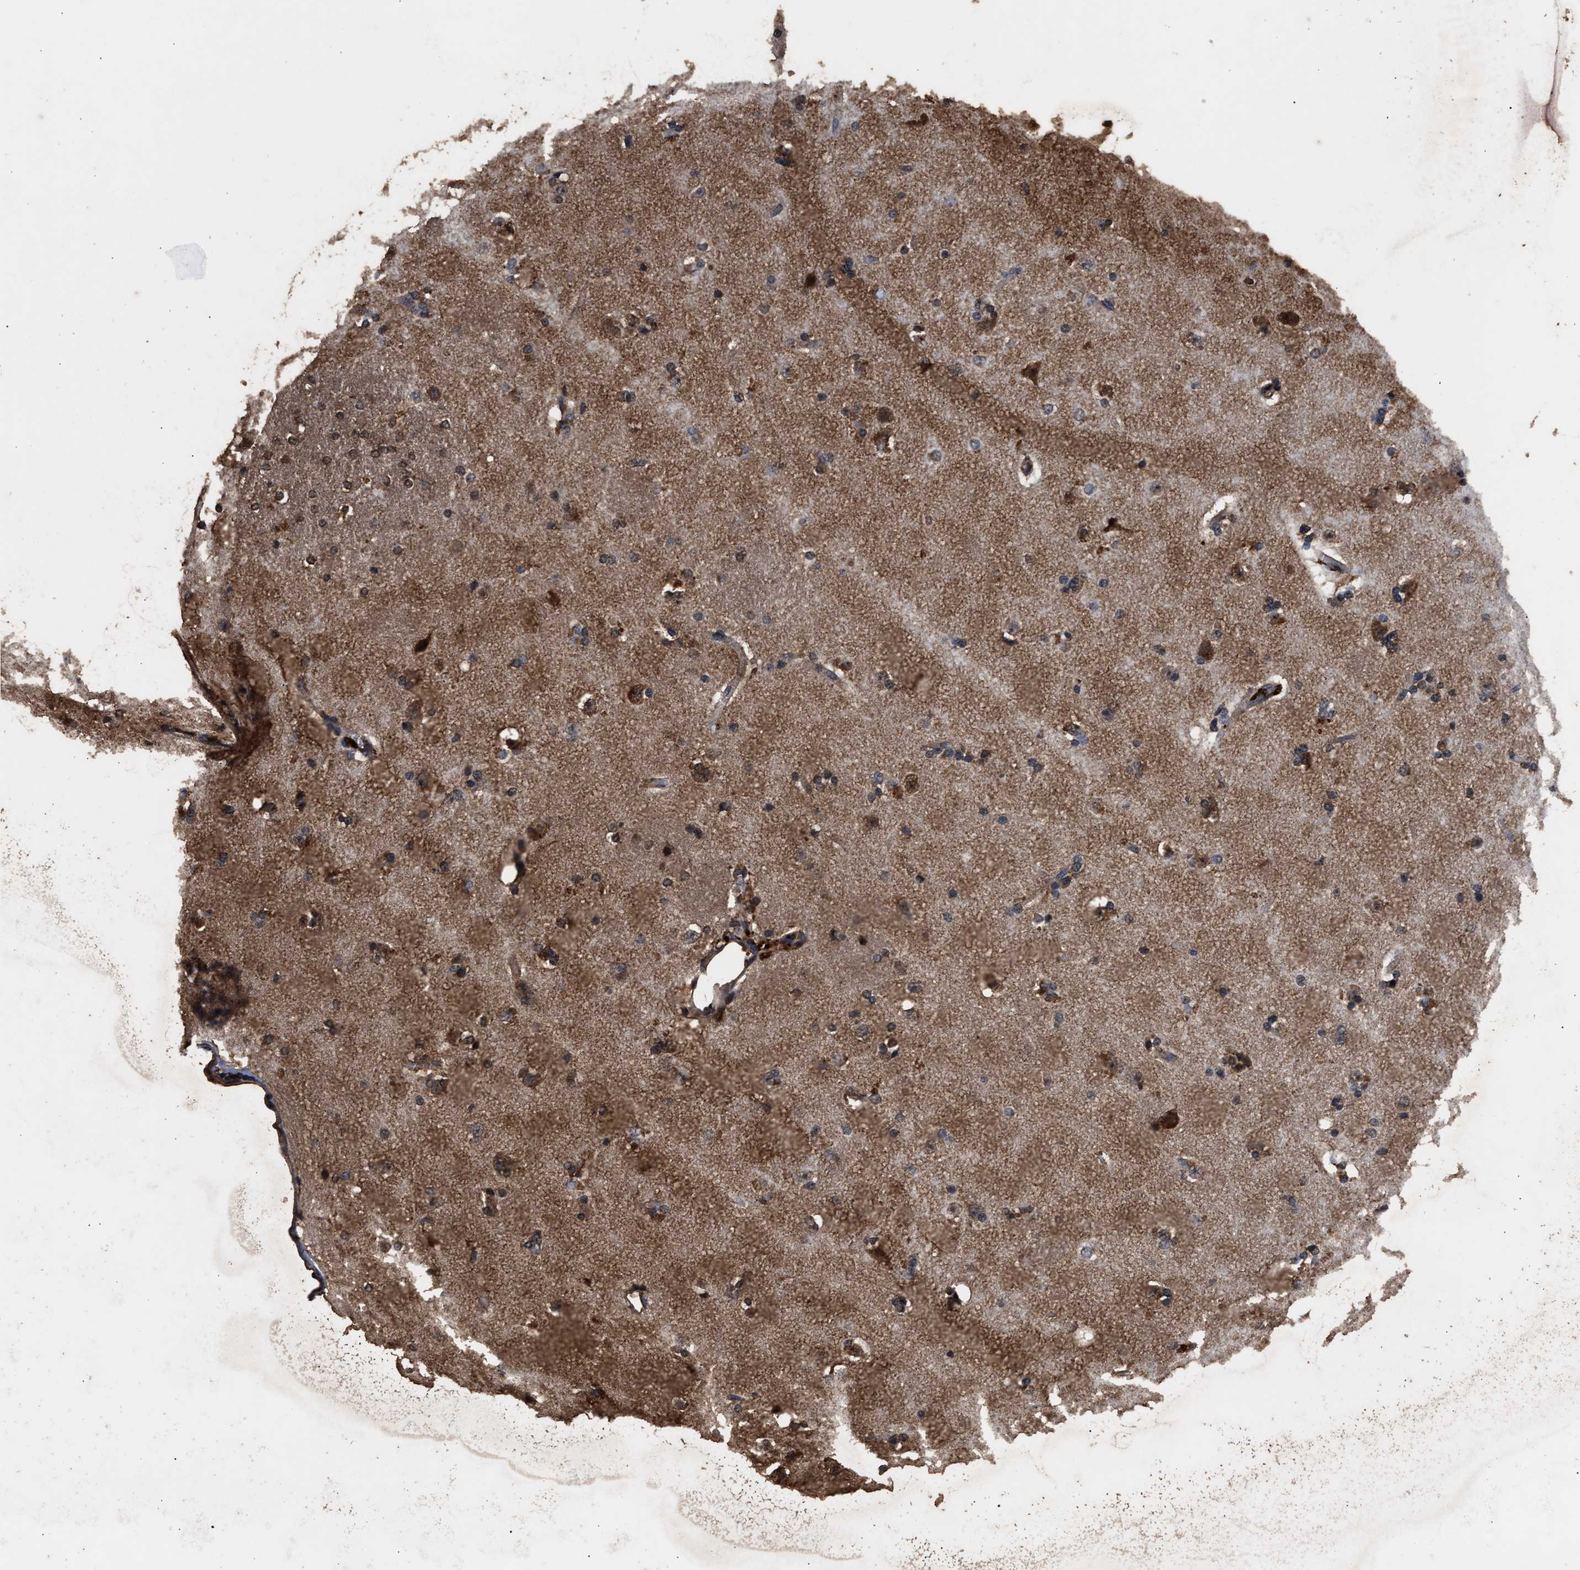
{"staining": {"intensity": "strong", "quantity": "25%-75%", "location": "cytoplasmic/membranous"}, "tissue": "caudate", "cell_type": "Glial cells", "image_type": "normal", "snomed": [{"axis": "morphology", "description": "Normal tissue, NOS"}, {"axis": "topography", "description": "Lateral ventricle wall"}], "caption": "Immunohistochemistry micrograph of unremarkable caudate: human caudate stained using immunohistochemistry shows high levels of strong protein expression localized specifically in the cytoplasmic/membranous of glial cells, appearing as a cytoplasmic/membranous brown color.", "gene": "ENSG00000286112", "patient": {"sex": "female", "age": 19}}